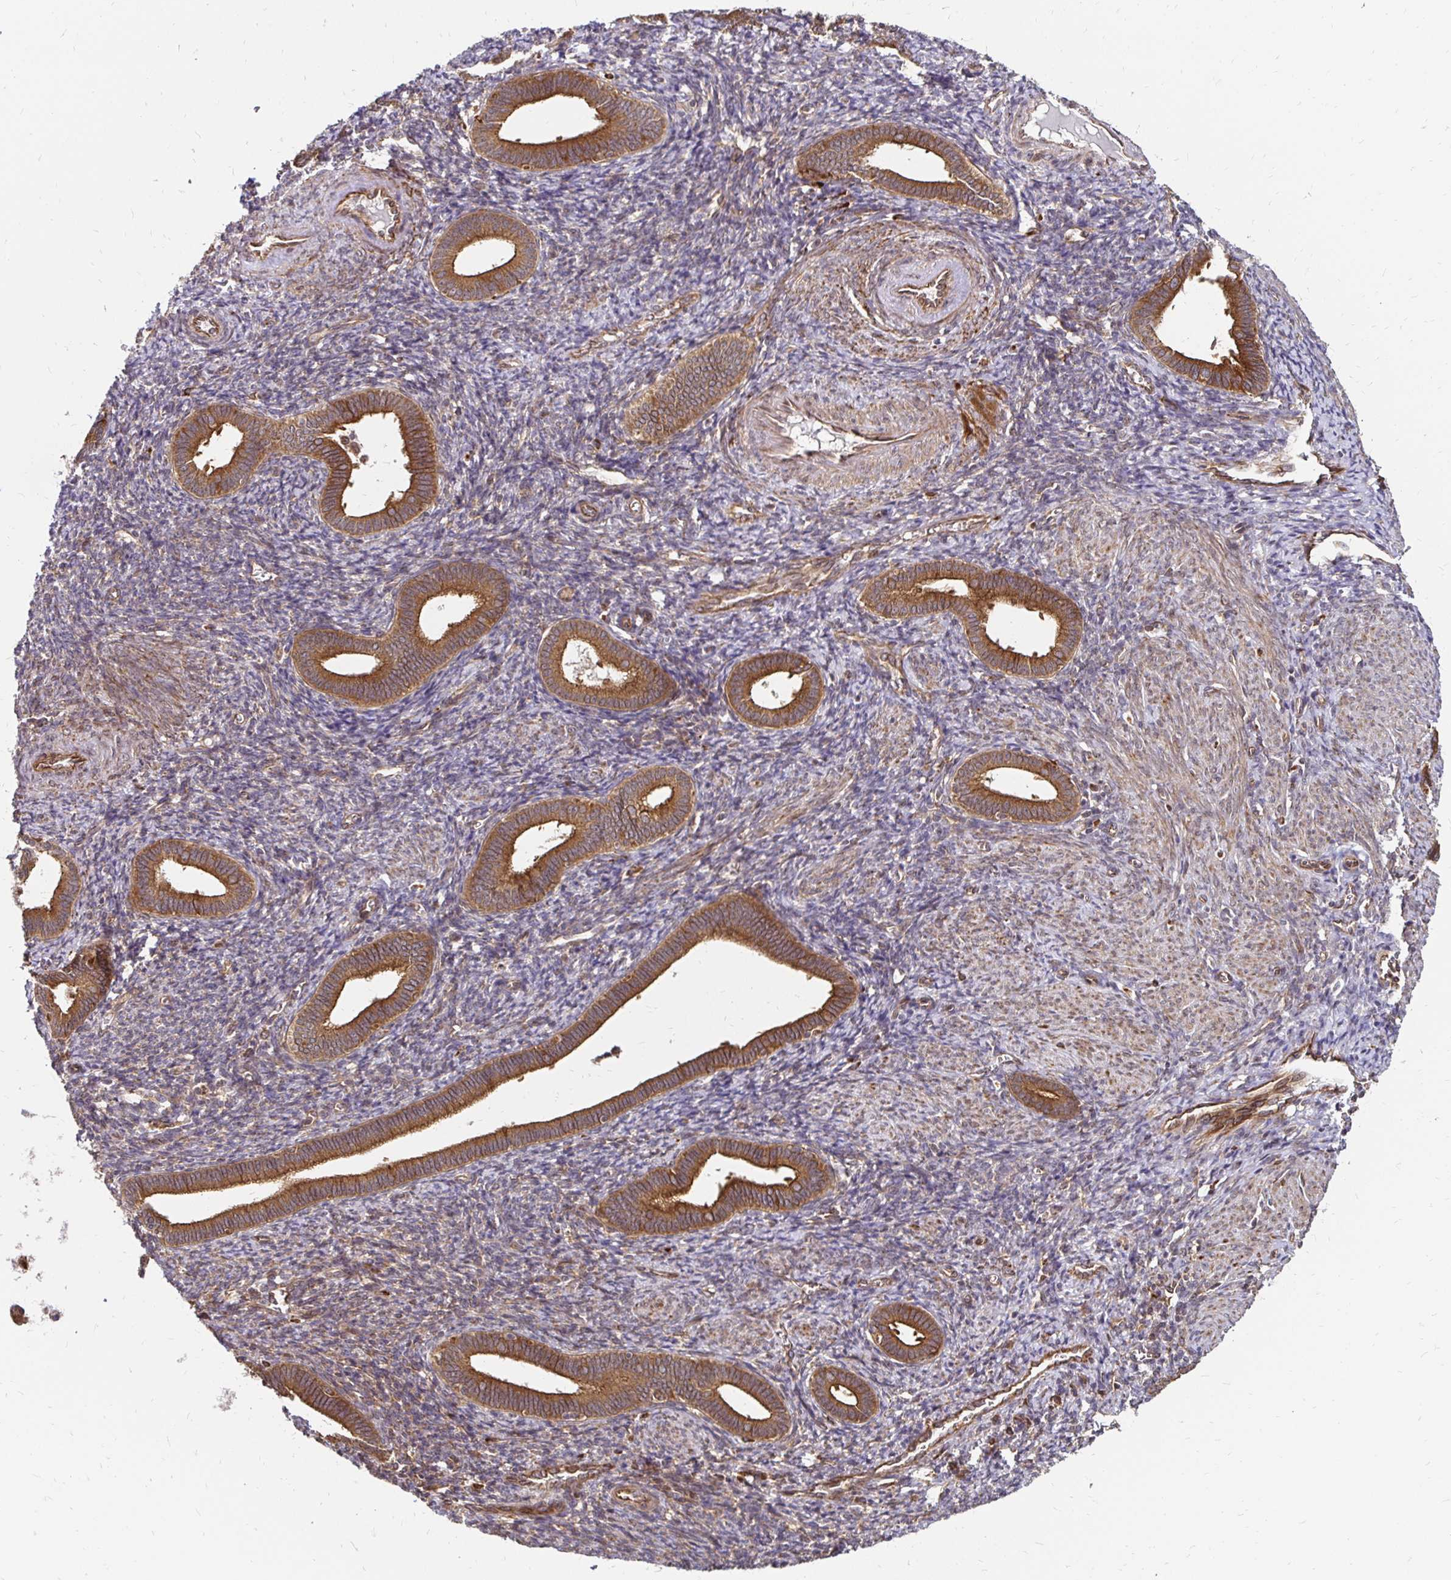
{"staining": {"intensity": "strong", "quantity": "<25%", "location": "cytoplasmic/membranous"}, "tissue": "endometrium", "cell_type": "Cells in endometrial stroma", "image_type": "normal", "snomed": [{"axis": "morphology", "description": "Normal tissue, NOS"}, {"axis": "topography", "description": "Endometrium"}], "caption": "Endometrium was stained to show a protein in brown. There is medium levels of strong cytoplasmic/membranous staining in about <25% of cells in endometrial stroma. The staining is performed using DAB (3,3'-diaminobenzidine) brown chromogen to label protein expression. The nuclei are counter-stained blue using hematoxylin.", "gene": "ZW10", "patient": {"sex": "female", "age": 41}}